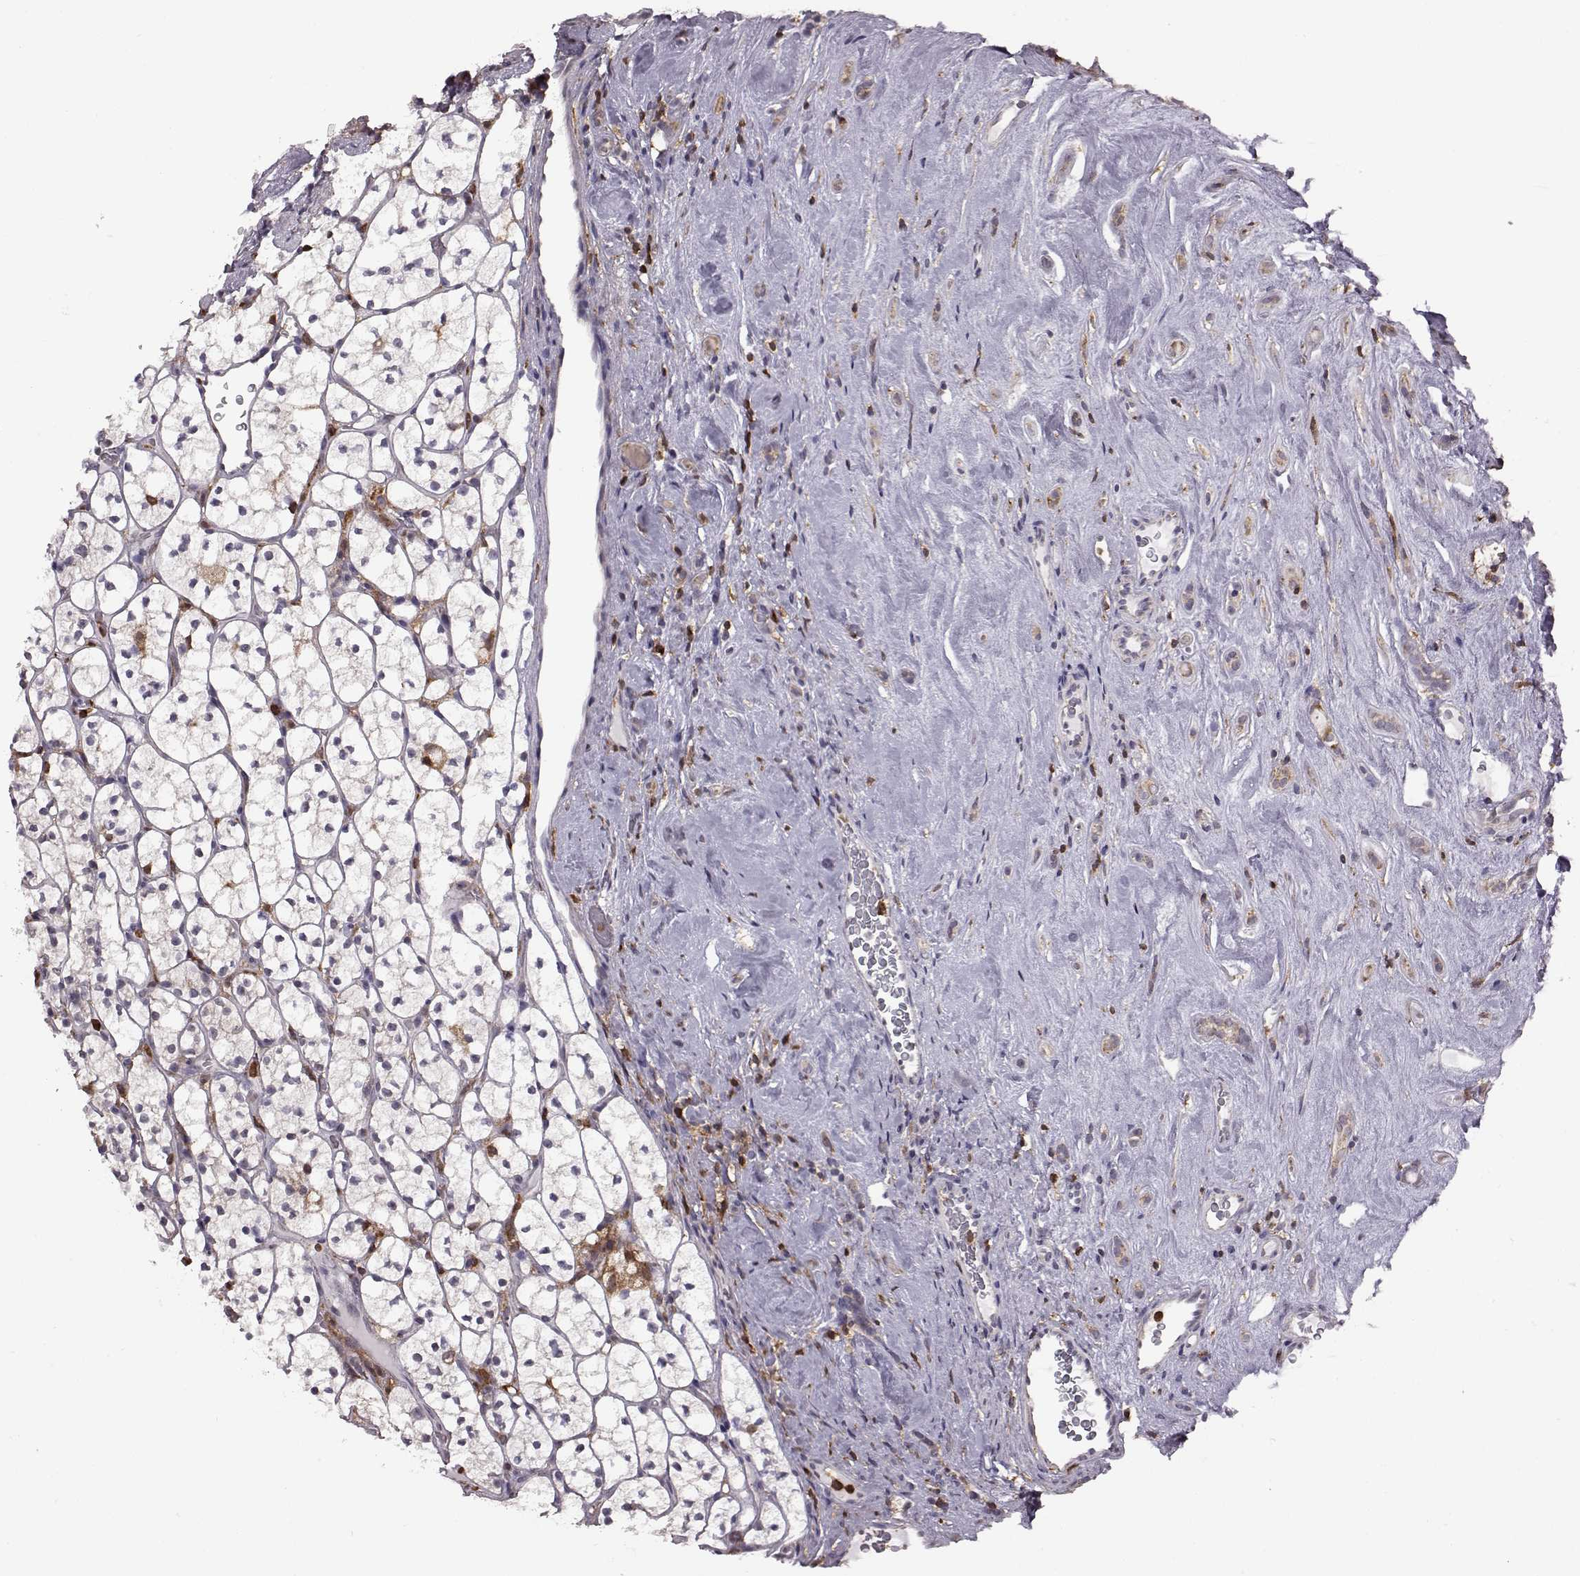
{"staining": {"intensity": "negative", "quantity": "none", "location": "none"}, "tissue": "renal cancer", "cell_type": "Tumor cells", "image_type": "cancer", "snomed": [{"axis": "morphology", "description": "Adenocarcinoma, NOS"}, {"axis": "topography", "description": "Kidney"}], "caption": "Tumor cells show no significant protein staining in renal adenocarcinoma.", "gene": "DOK2", "patient": {"sex": "female", "age": 89}}